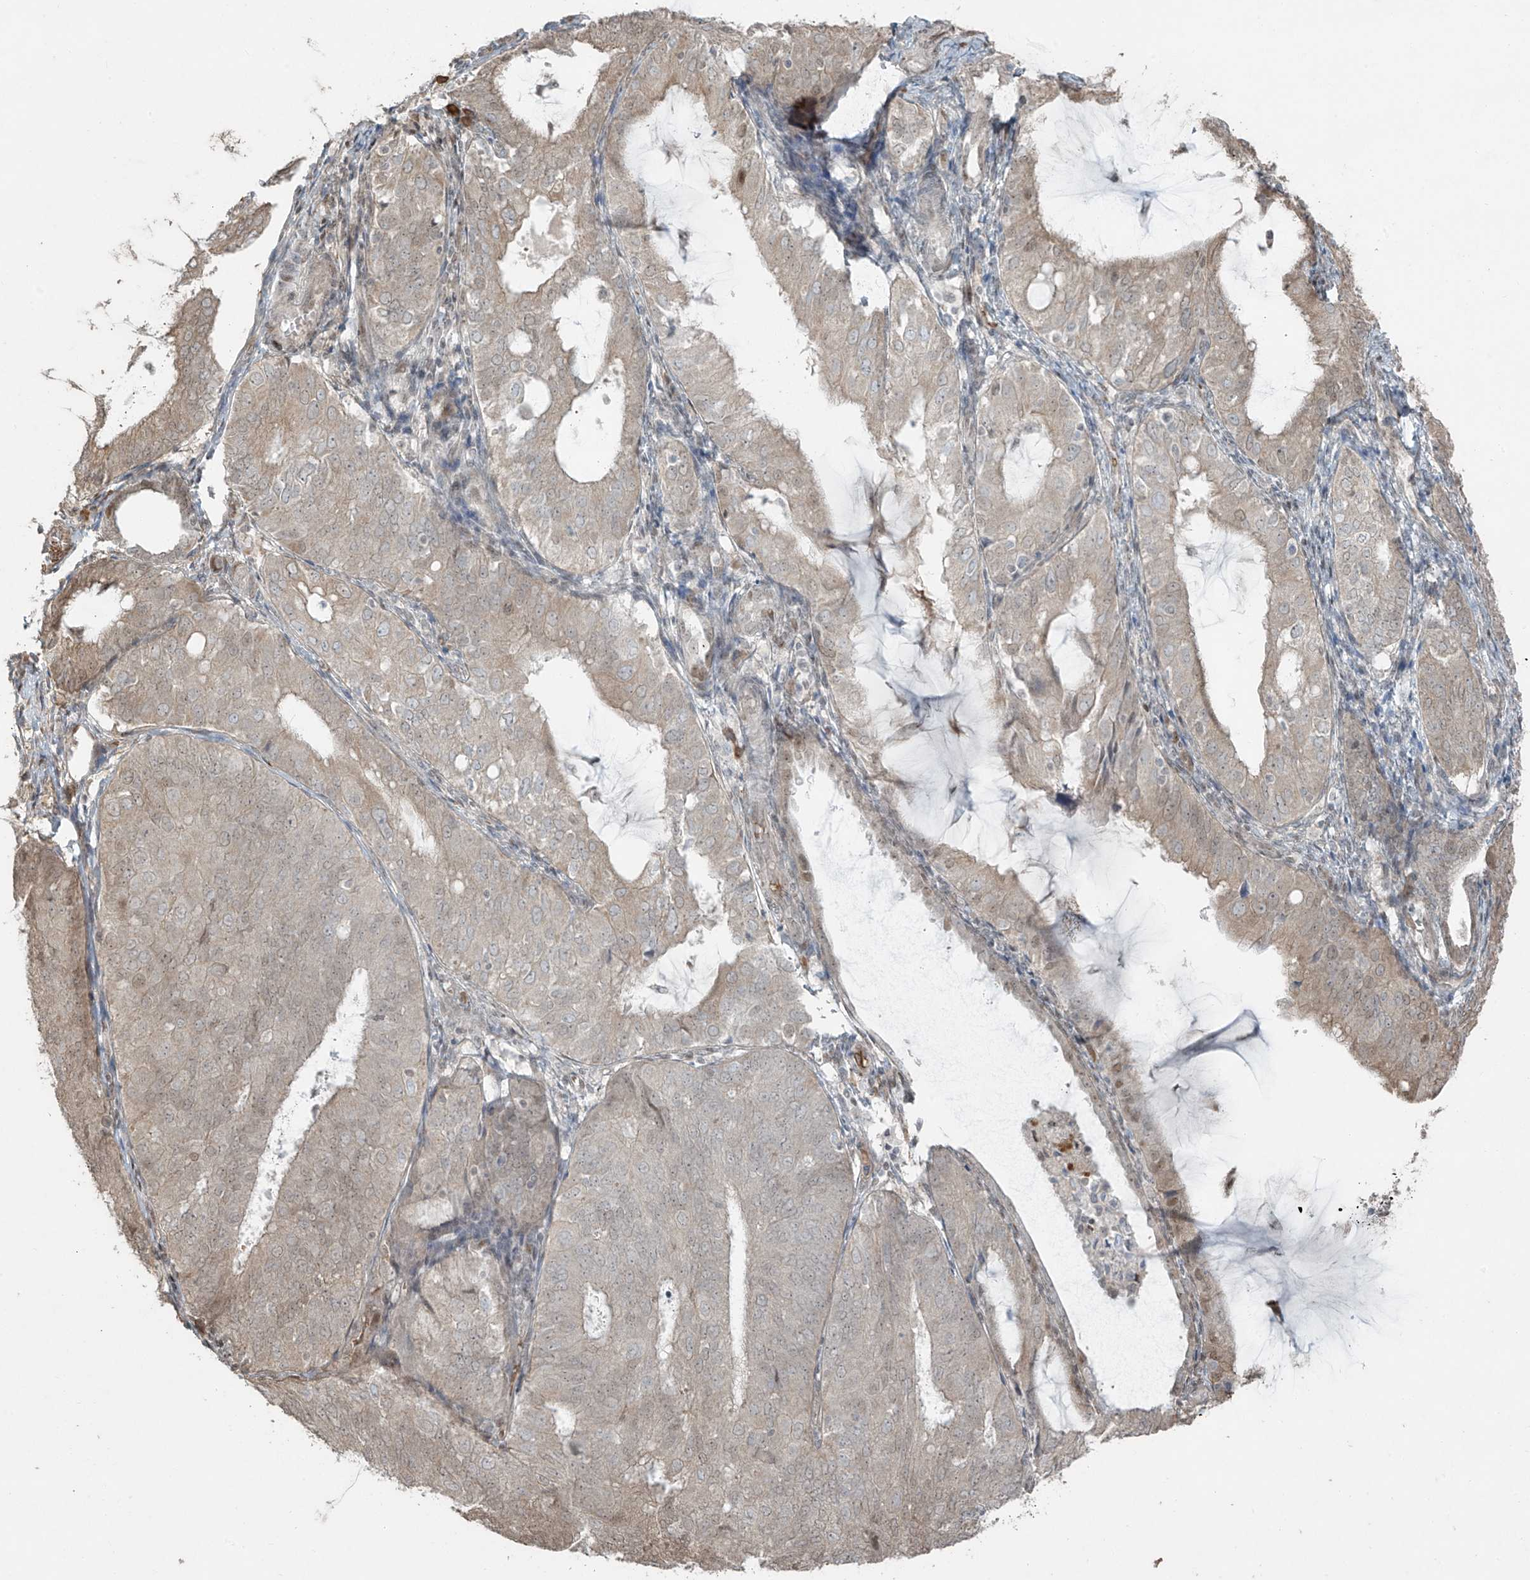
{"staining": {"intensity": "weak", "quantity": "<25%", "location": "cytoplasmic/membranous,nuclear"}, "tissue": "endometrial cancer", "cell_type": "Tumor cells", "image_type": "cancer", "snomed": [{"axis": "morphology", "description": "Adenocarcinoma, NOS"}, {"axis": "topography", "description": "Endometrium"}], "caption": "Tumor cells are negative for brown protein staining in endometrial adenocarcinoma.", "gene": "TTC22", "patient": {"sex": "female", "age": 81}}